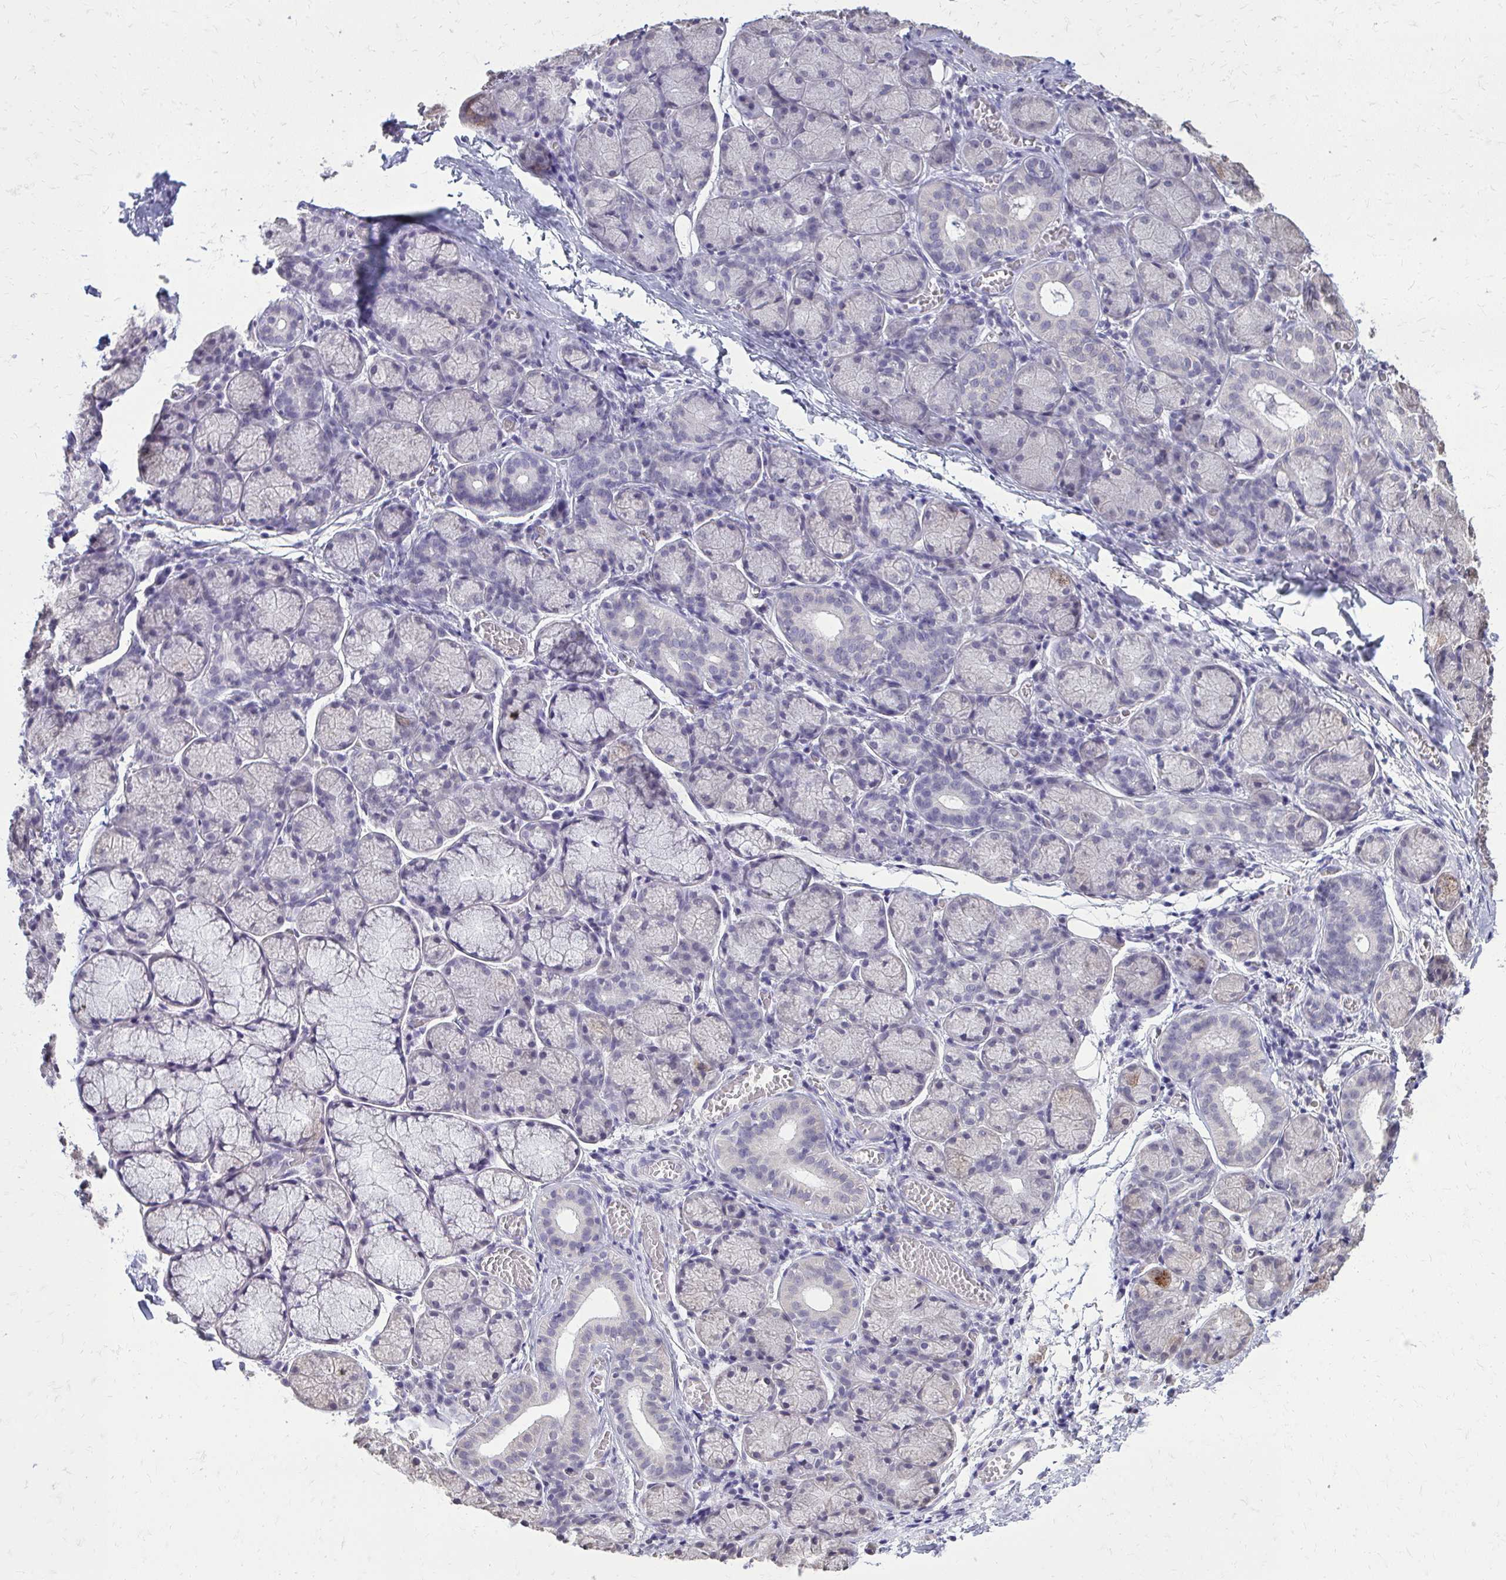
{"staining": {"intensity": "strong", "quantity": "<25%", "location": "cytoplasmic/membranous"}, "tissue": "salivary gland", "cell_type": "Glandular cells", "image_type": "normal", "snomed": [{"axis": "morphology", "description": "Normal tissue, NOS"}, {"axis": "topography", "description": "Salivary gland"}], "caption": "An immunohistochemistry micrograph of normal tissue is shown. Protein staining in brown highlights strong cytoplasmic/membranous positivity in salivary gland within glandular cells. (Brightfield microscopy of DAB IHC at high magnification).", "gene": "AKAP5", "patient": {"sex": "female", "age": 24}}